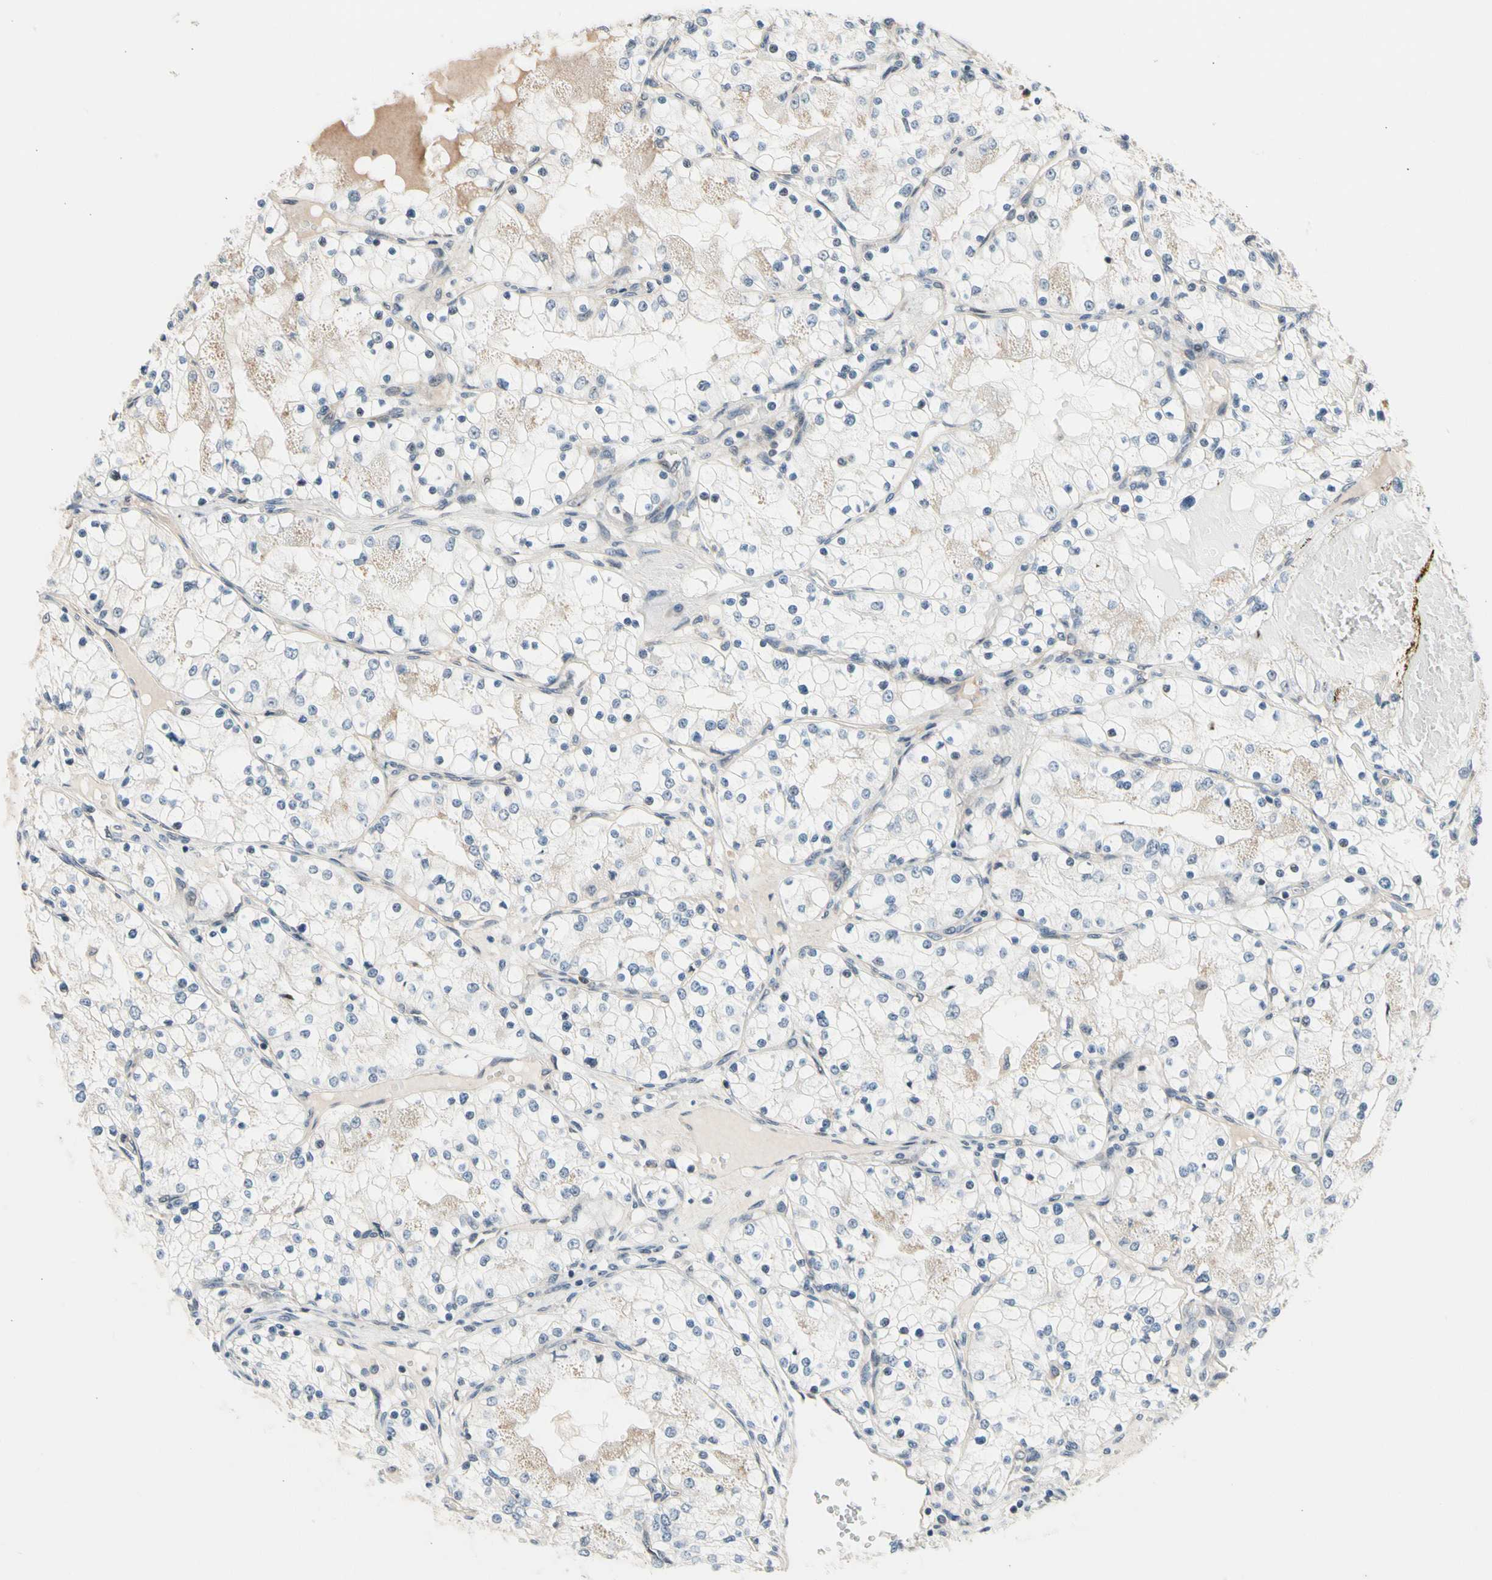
{"staining": {"intensity": "weak", "quantity": "<25%", "location": "cytoplasmic/membranous"}, "tissue": "renal cancer", "cell_type": "Tumor cells", "image_type": "cancer", "snomed": [{"axis": "morphology", "description": "Adenocarcinoma, NOS"}, {"axis": "topography", "description": "Kidney"}], "caption": "Immunohistochemical staining of renal cancer reveals no significant expression in tumor cells.", "gene": "NGEF", "patient": {"sex": "male", "age": 68}}